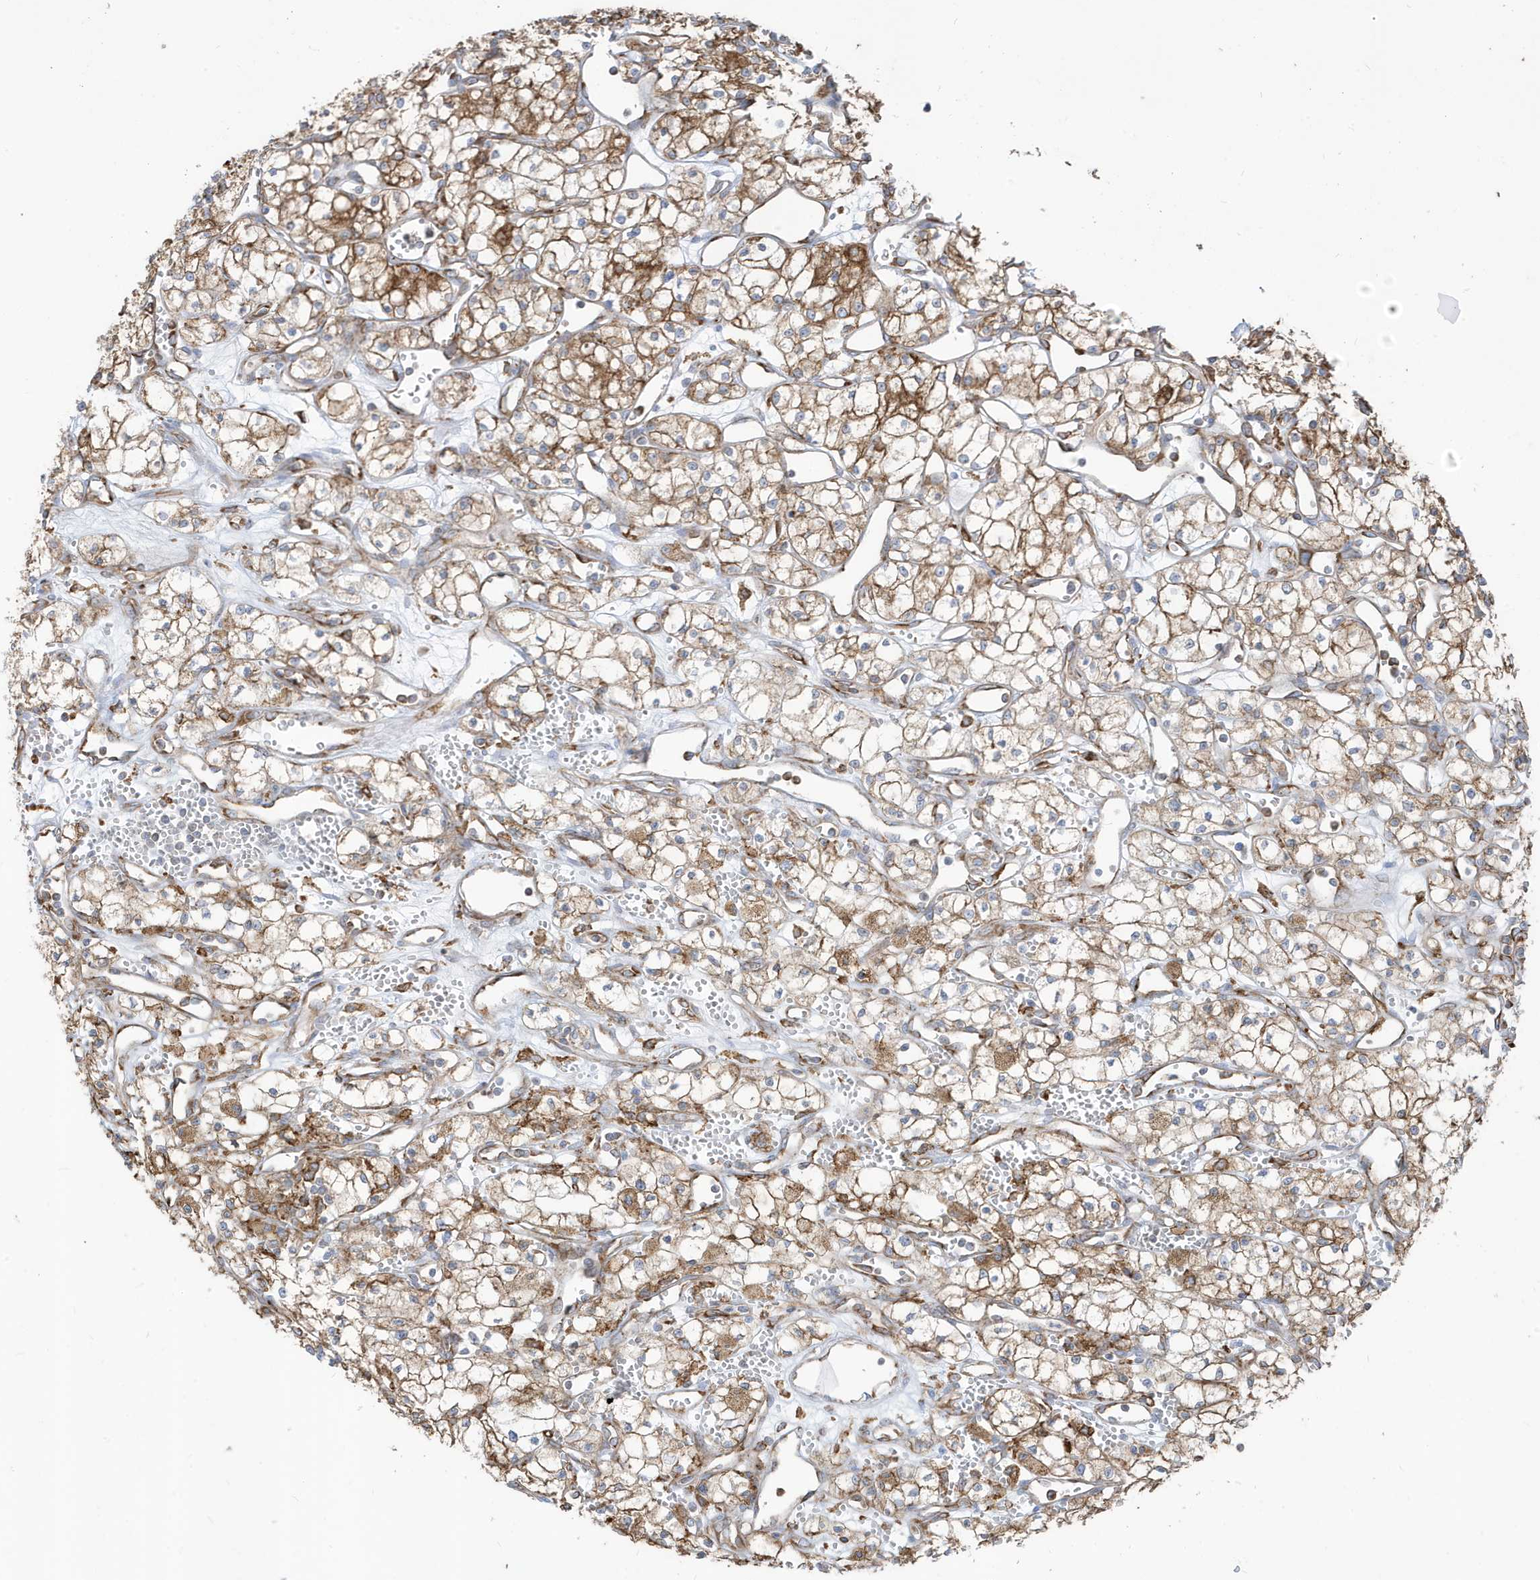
{"staining": {"intensity": "moderate", "quantity": ">75%", "location": "cytoplasmic/membranous"}, "tissue": "renal cancer", "cell_type": "Tumor cells", "image_type": "cancer", "snomed": [{"axis": "morphology", "description": "Adenocarcinoma, NOS"}, {"axis": "topography", "description": "Kidney"}], "caption": "An immunohistochemistry photomicrograph of neoplastic tissue is shown. Protein staining in brown highlights moderate cytoplasmic/membranous positivity in renal adenocarcinoma within tumor cells.", "gene": "PDIA6", "patient": {"sex": "male", "age": 59}}